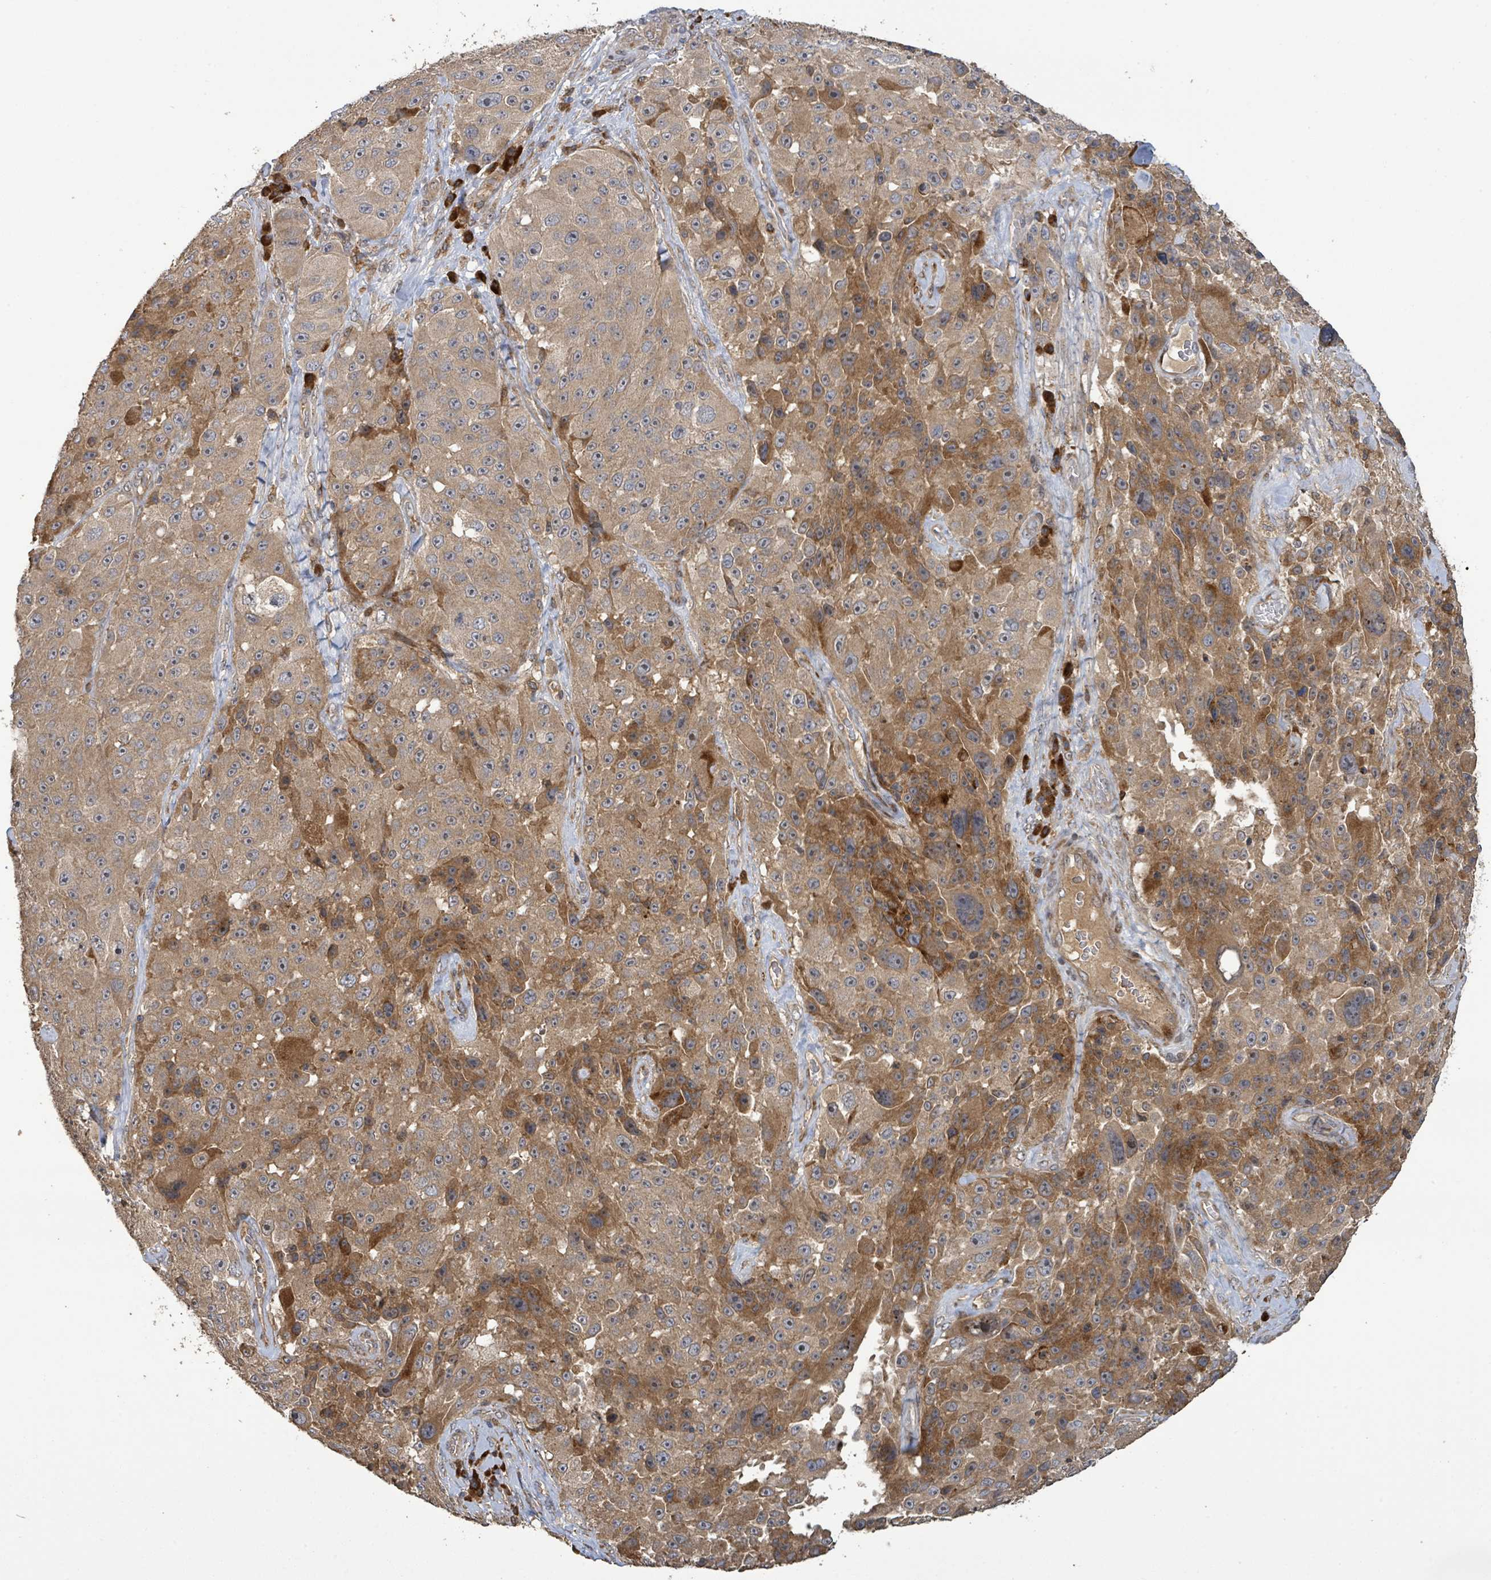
{"staining": {"intensity": "moderate", "quantity": "25%-75%", "location": "cytoplasmic/membranous"}, "tissue": "melanoma", "cell_type": "Tumor cells", "image_type": "cancer", "snomed": [{"axis": "morphology", "description": "Malignant melanoma, Metastatic site"}, {"axis": "topography", "description": "Lymph node"}], "caption": "Human melanoma stained with a protein marker displays moderate staining in tumor cells.", "gene": "STARD4", "patient": {"sex": "male", "age": 62}}